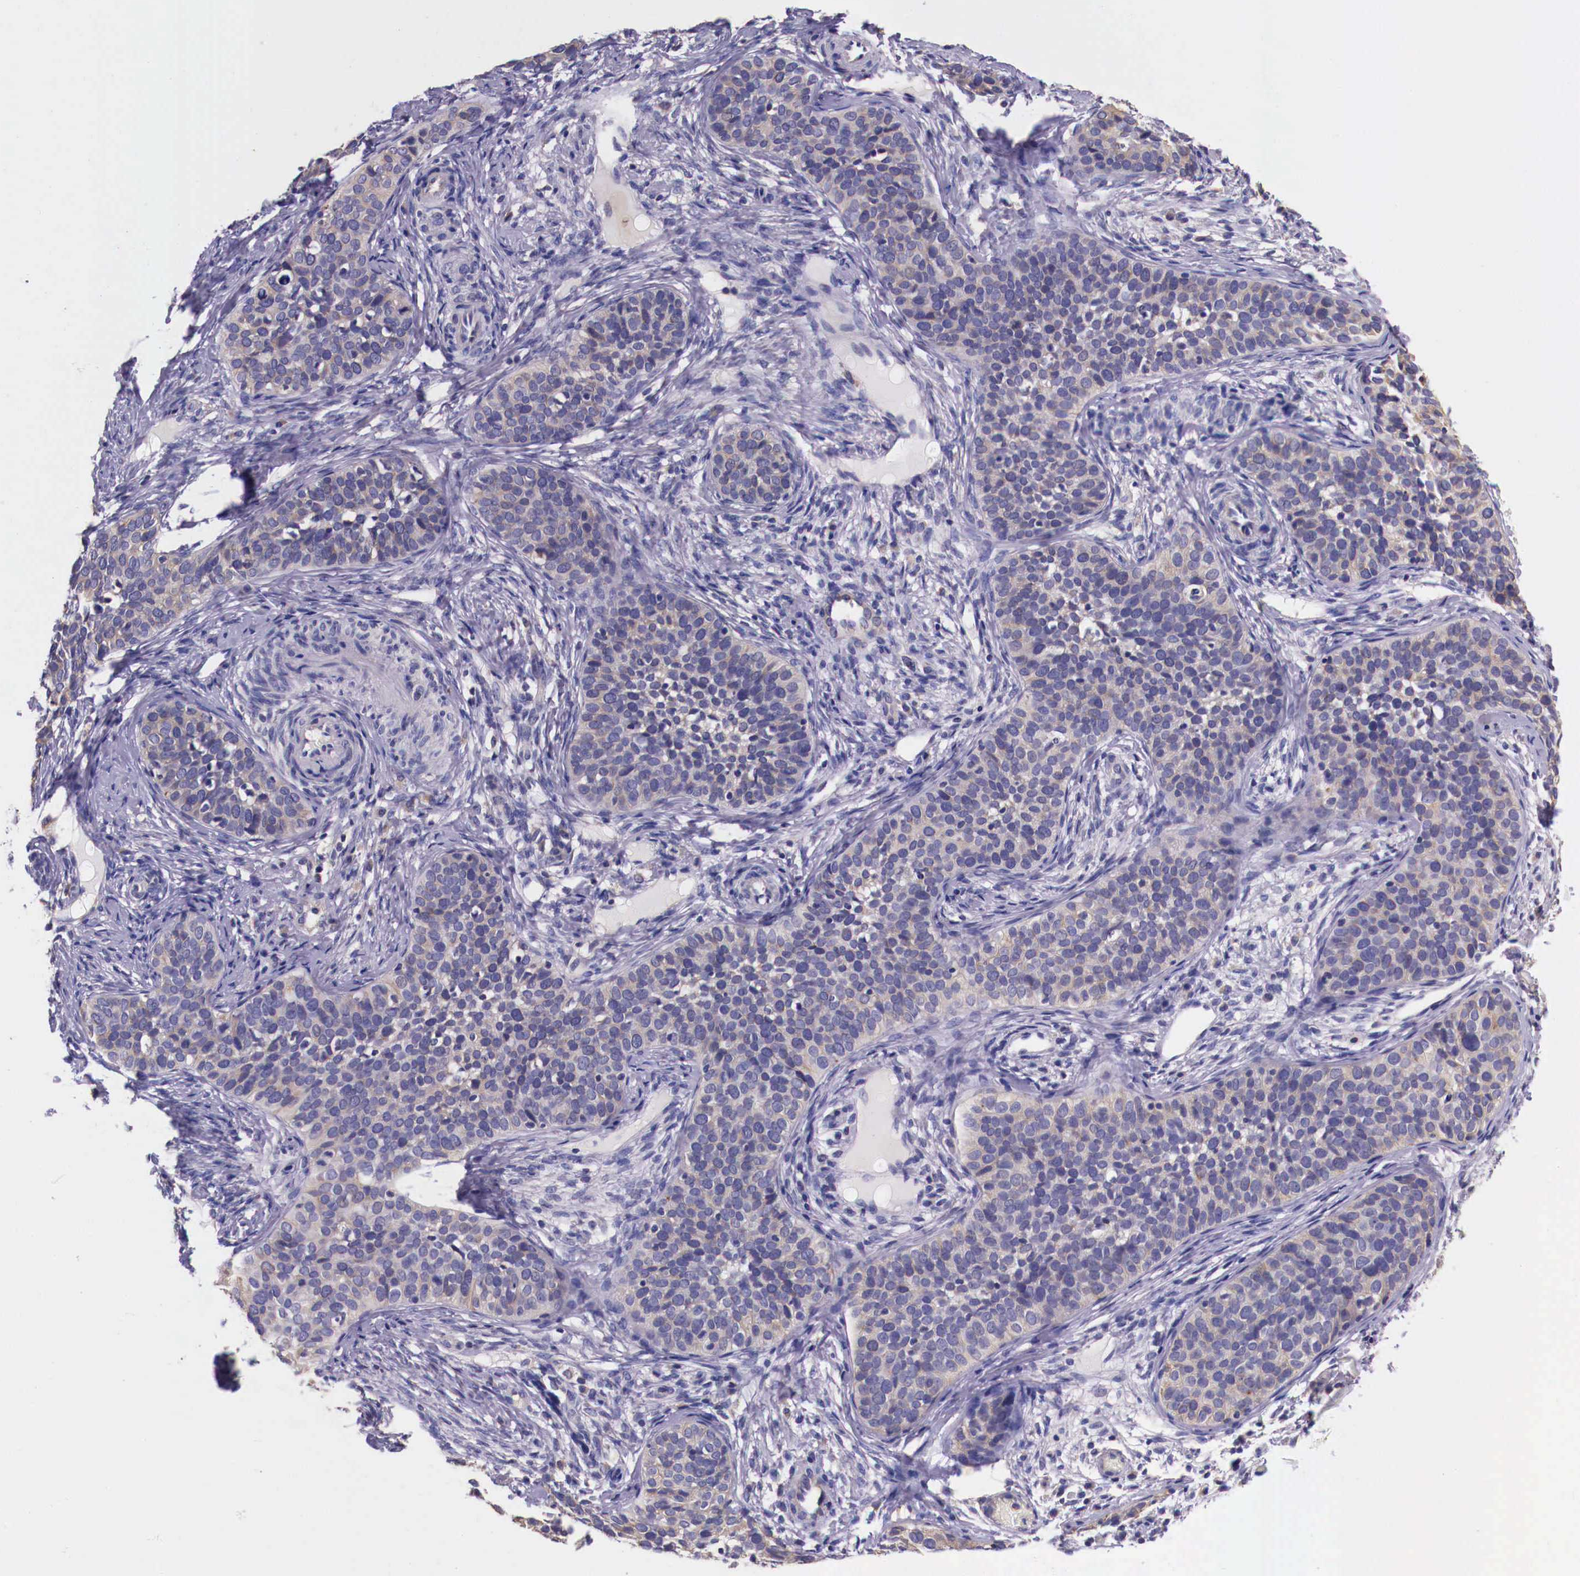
{"staining": {"intensity": "weak", "quantity": "<25%", "location": "cytoplasmic/membranous"}, "tissue": "cervical cancer", "cell_type": "Tumor cells", "image_type": "cancer", "snomed": [{"axis": "morphology", "description": "Squamous cell carcinoma, NOS"}, {"axis": "topography", "description": "Cervix"}], "caption": "An immunohistochemistry (IHC) photomicrograph of squamous cell carcinoma (cervical) is shown. There is no staining in tumor cells of squamous cell carcinoma (cervical).", "gene": "GRIPAP1", "patient": {"sex": "female", "age": 31}}